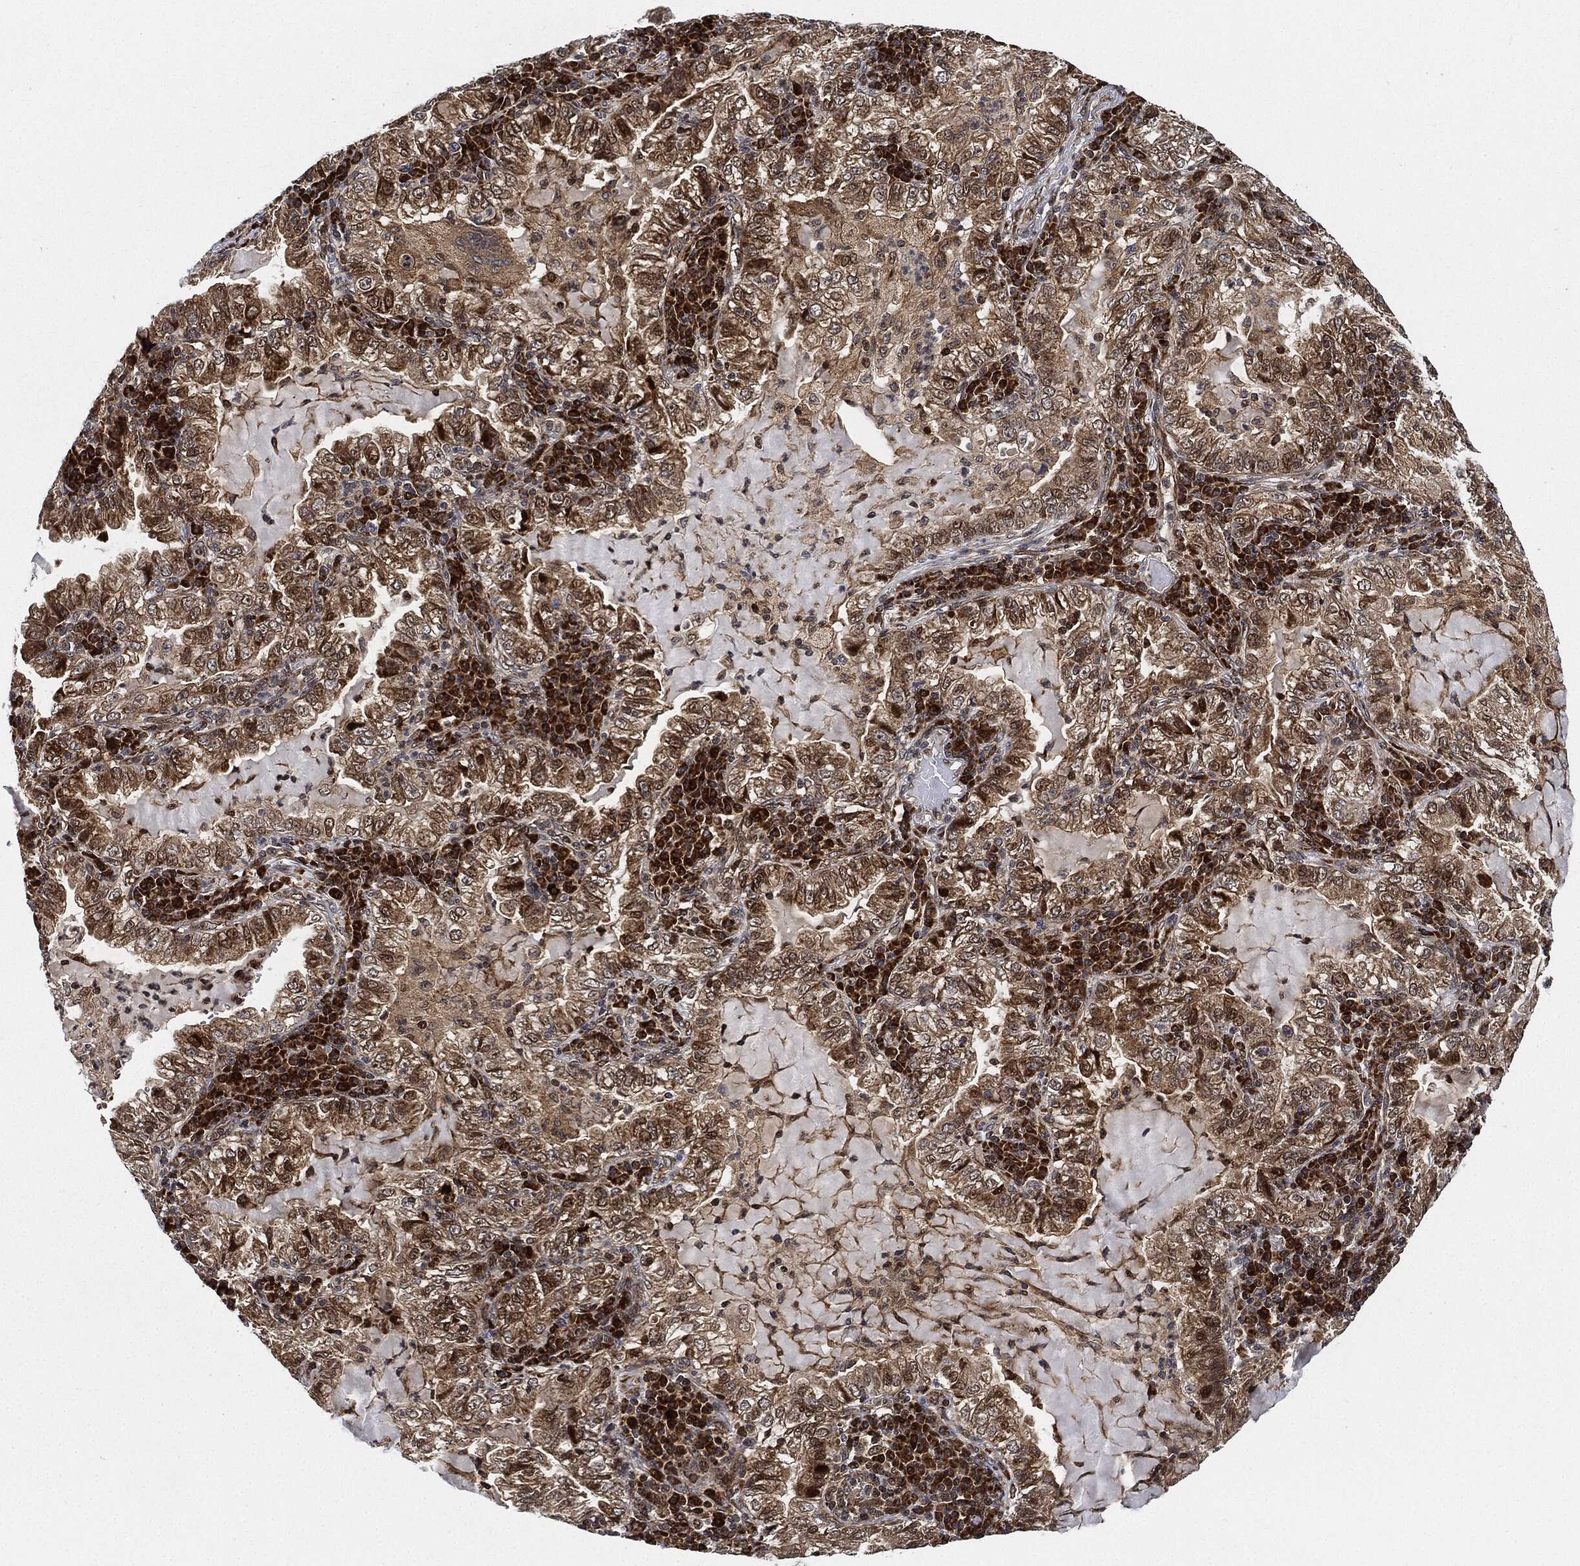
{"staining": {"intensity": "moderate", "quantity": ">75%", "location": "cytoplasmic/membranous"}, "tissue": "lung cancer", "cell_type": "Tumor cells", "image_type": "cancer", "snomed": [{"axis": "morphology", "description": "Adenocarcinoma, NOS"}, {"axis": "topography", "description": "Lung"}], "caption": "There is medium levels of moderate cytoplasmic/membranous positivity in tumor cells of lung cancer, as demonstrated by immunohistochemical staining (brown color).", "gene": "RNASEL", "patient": {"sex": "female", "age": 73}}